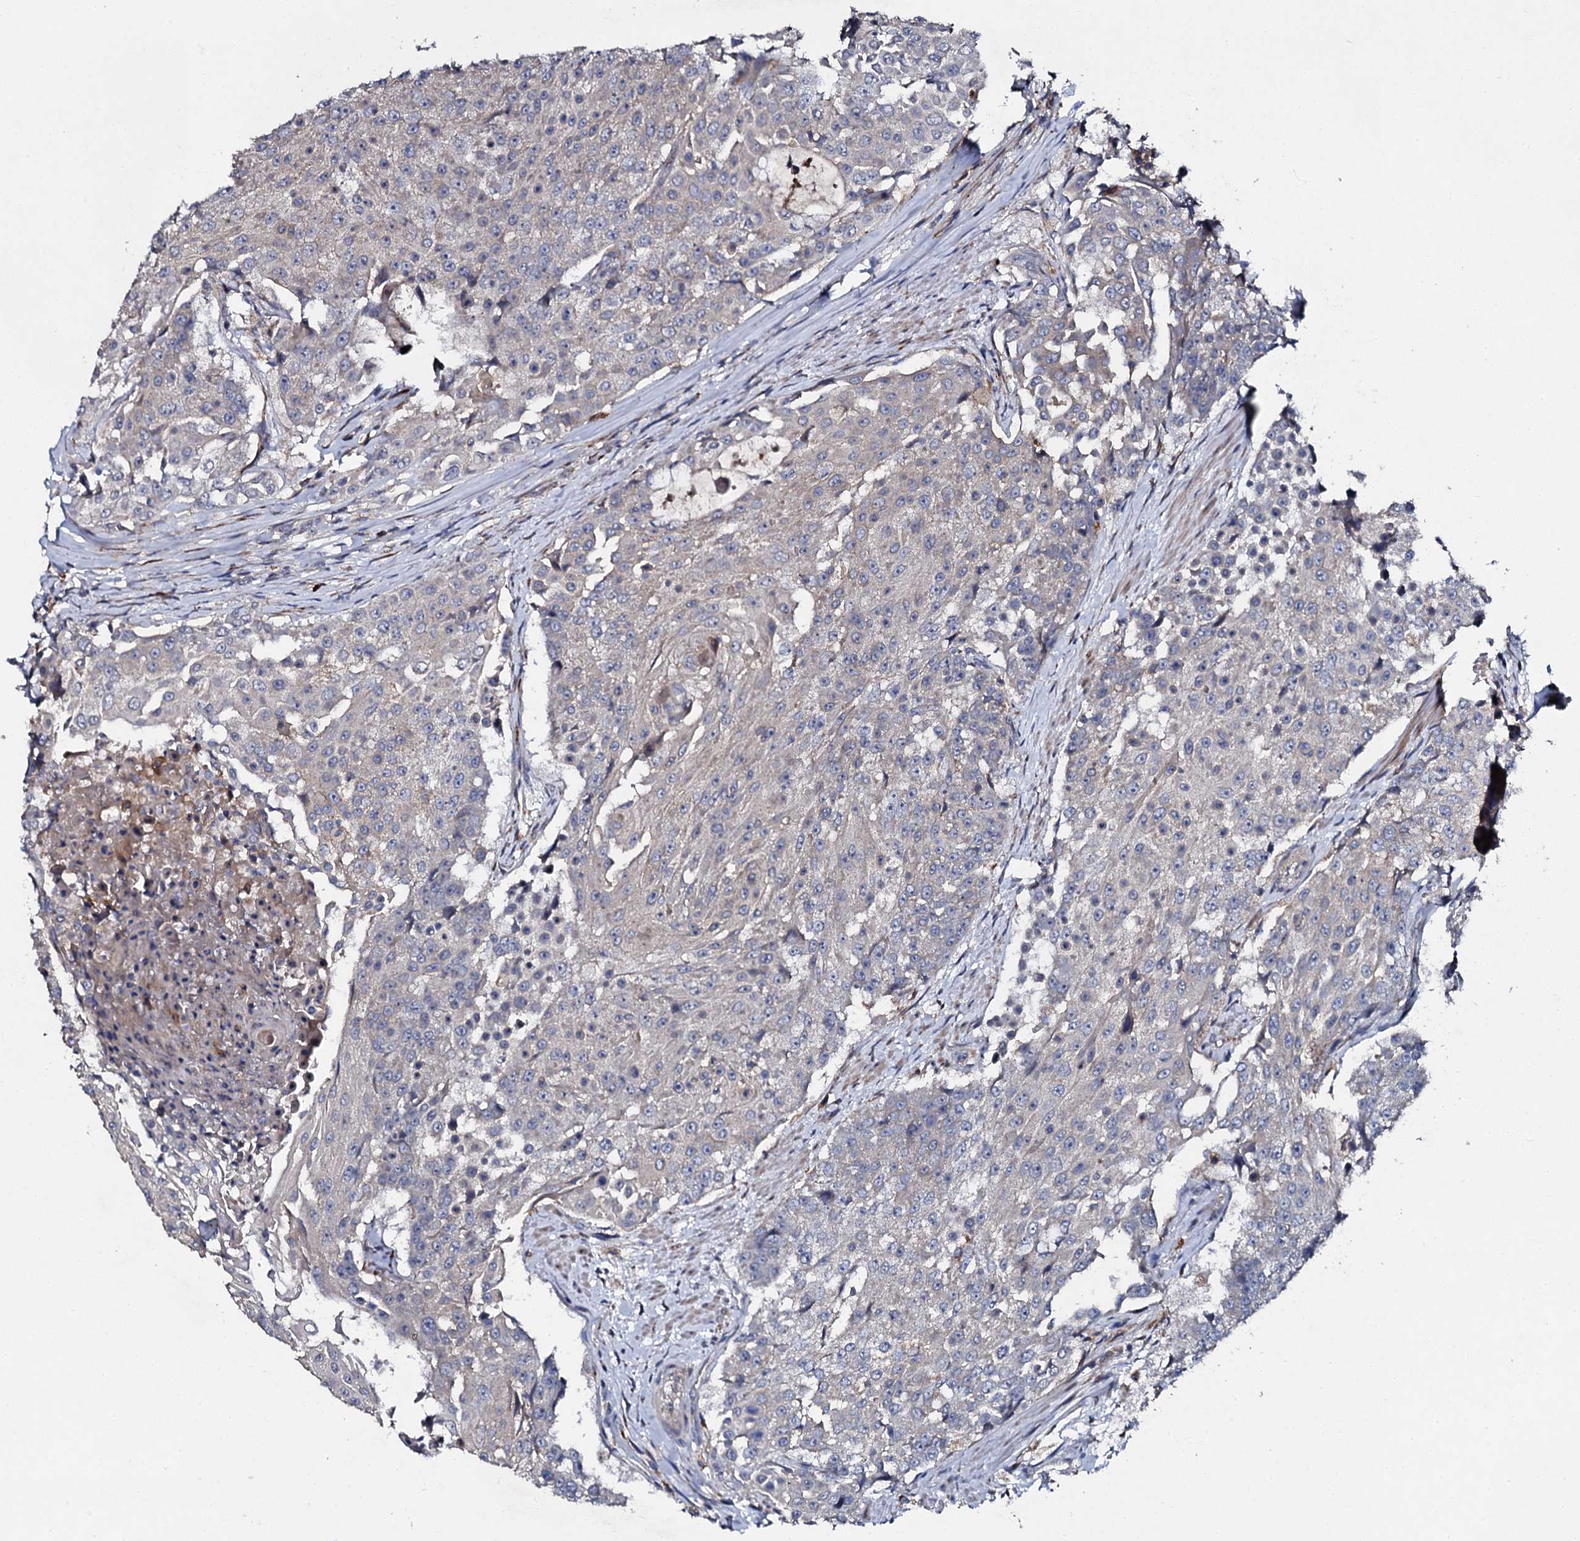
{"staining": {"intensity": "negative", "quantity": "none", "location": "none"}, "tissue": "urothelial cancer", "cell_type": "Tumor cells", "image_type": "cancer", "snomed": [{"axis": "morphology", "description": "Urothelial carcinoma, High grade"}, {"axis": "topography", "description": "Urinary bladder"}], "caption": "There is no significant expression in tumor cells of high-grade urothelial carcinoma.", "gene": "LRRC28", "patient": {"sex": "female", "age": 63}}